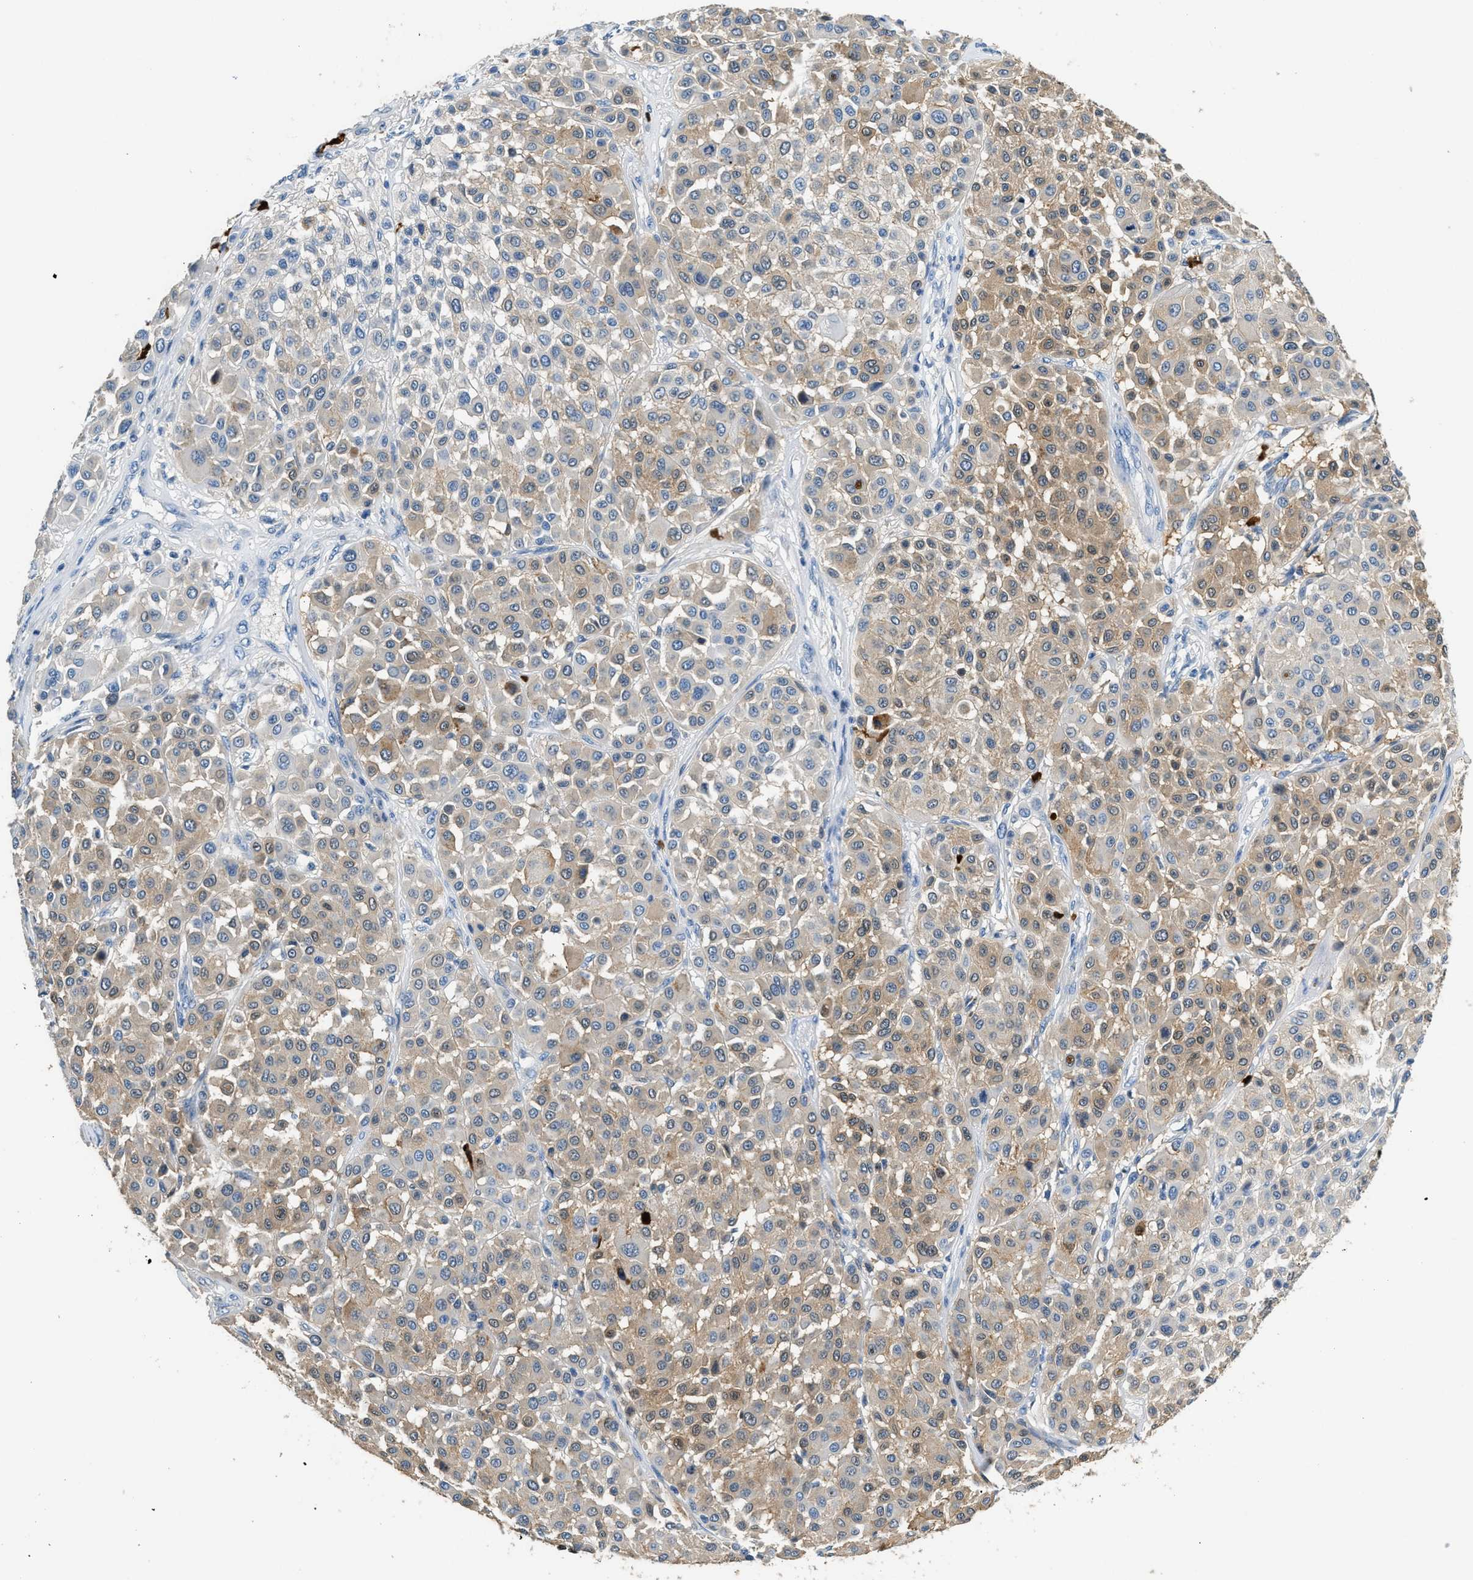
{"staining": {"intensity": "weak", "quantity": "<25%", "location": "cytoplasmic/membranous"}, "tissue": "melanoma", "cell_type": "Tumor cells", "image_type": "cancer", "snomed": [{"axis": "morphology", "description": "Malignant melanoma, Metastatic site"}, {"axis": "topography", "description": "Soft tissue"}], "caption": "A photomicrograph of human malignant melanoma (metastatic site) is negative for staining in tumor cells. Brightfield microscopy of IHC stained with DAB (brown) and hematoxylin (blue), captured at high magnification.", "gene": "ANXA3", "patient": {"sex": "male", "age": 41}}